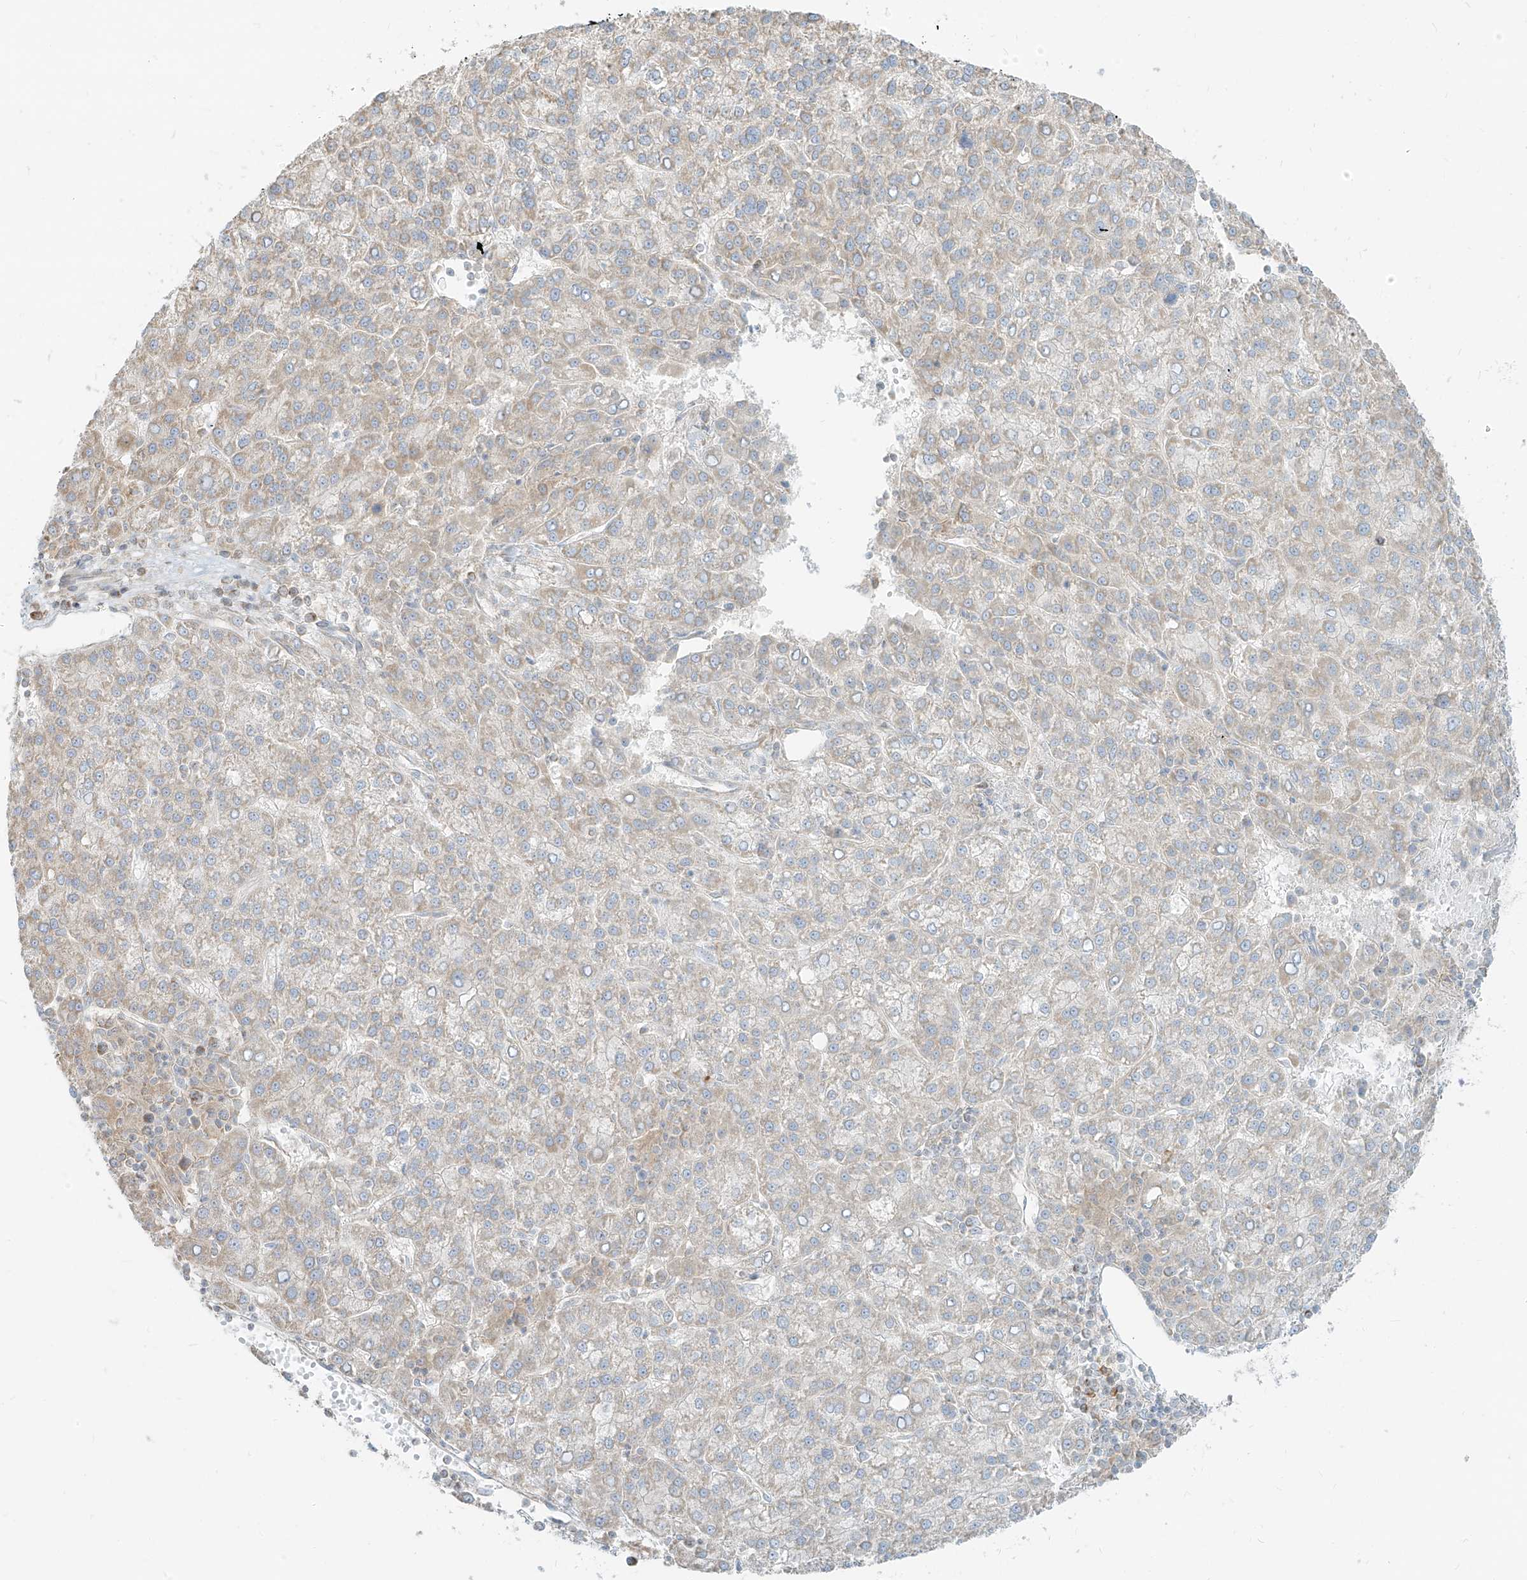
{"staining": {"intensity": "weak", "quantity": "<25%", "location": "cytoplasmic/membranous"}, "tissue": "liver cancer", "cell_type": "Tumor cells", "image_type": "cancer", "snomed": [{"axis": "morphology", "description": "Carcinoma, Hepatocellular, NOS"}, {"axis": "topography", "description": "Liver"}], "caption": "Immunohistochemistry image of human liver cancer (hepatocellular carcinoma) stained for a protein (brown), which shows no positivity in tumor cells. Nuclei are stained in blue.", "gene": "ZIM3", "patient": {"sex": "female", "age": 58}}